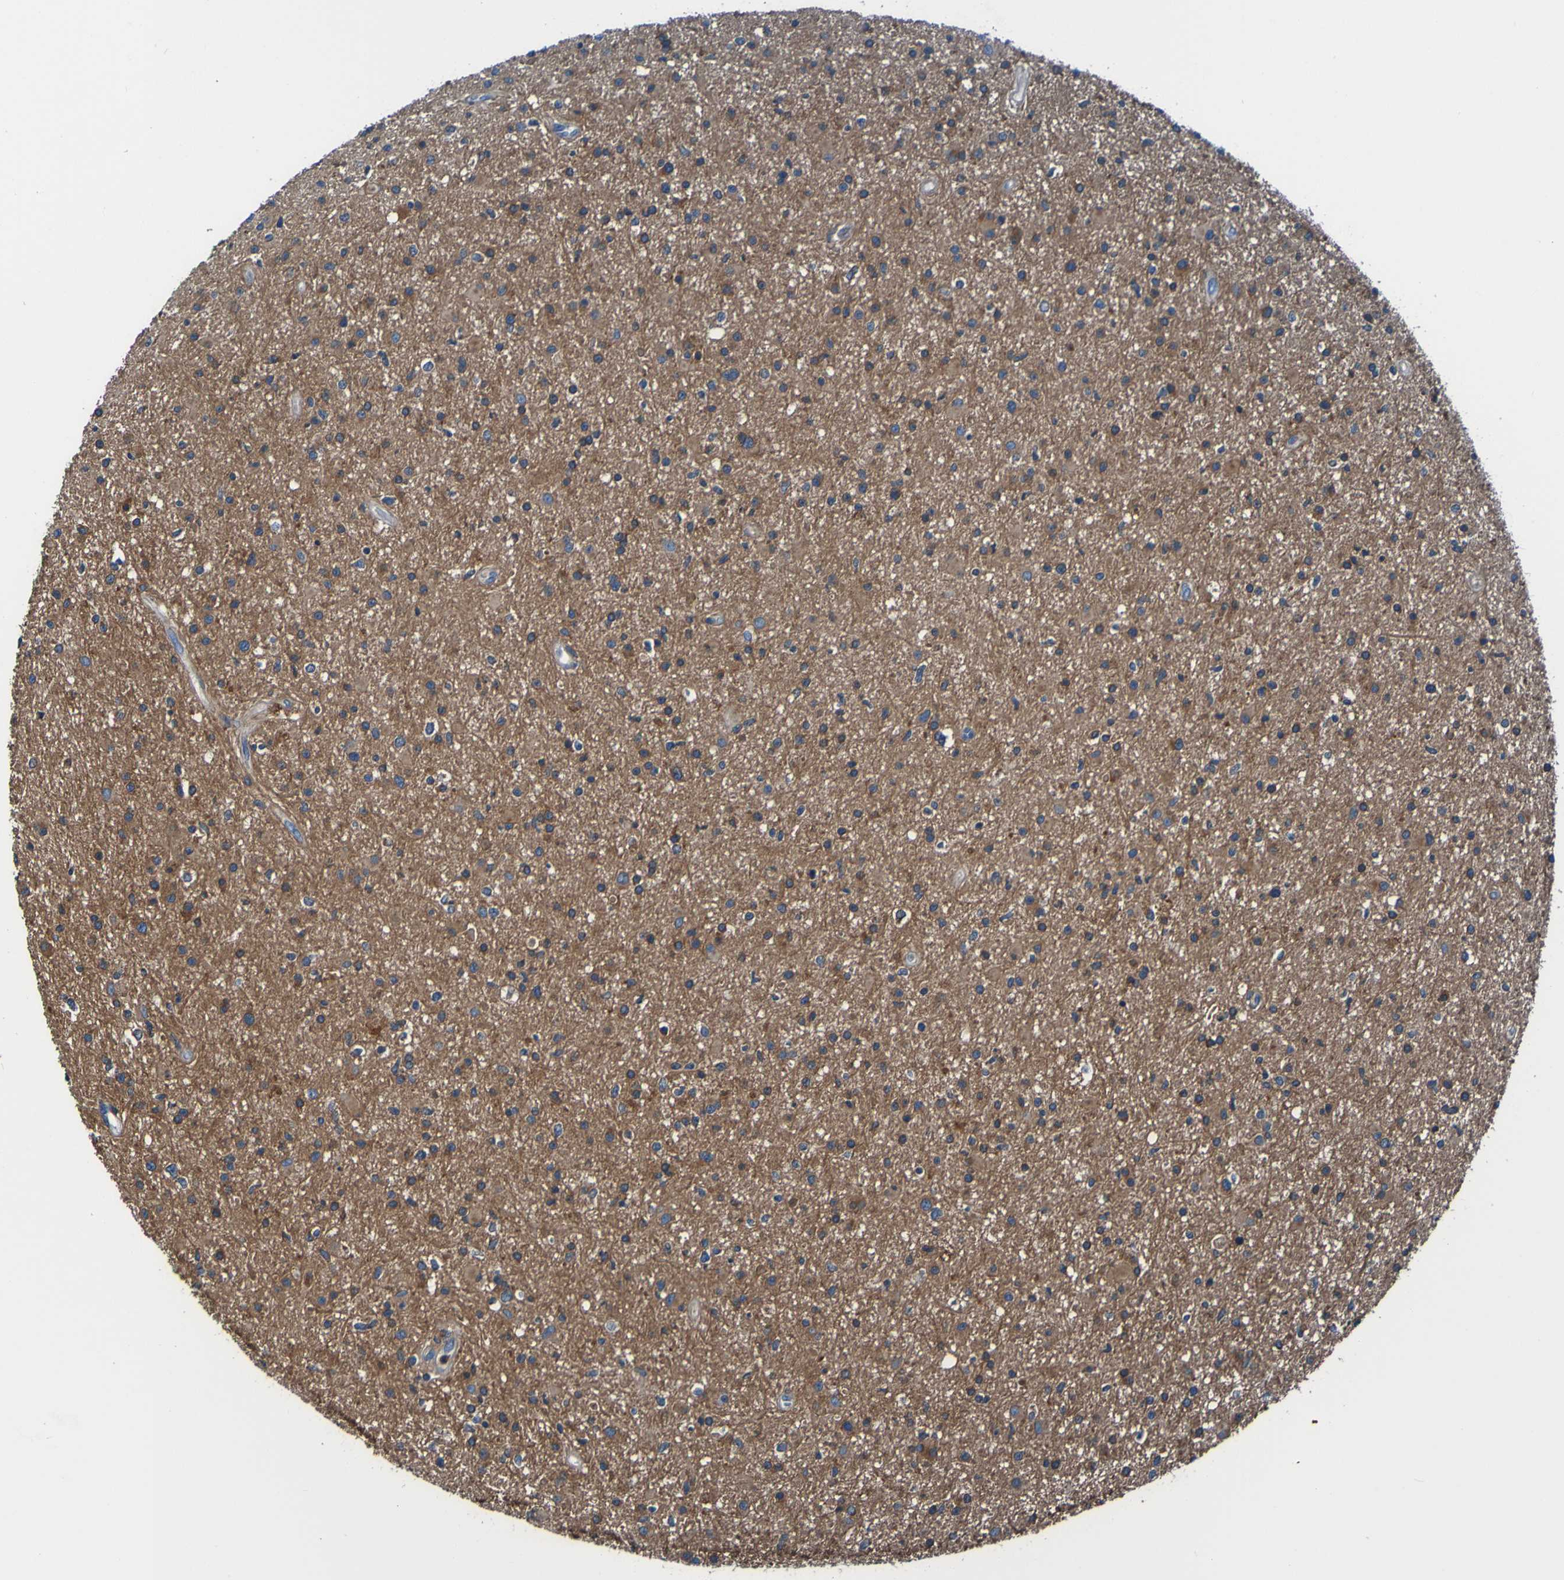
{"staining": {"intensity": "moderate", "quantity": ">75%", "location": "cytoplasmic/membranous"}, "tissue": "glioma", "cell_type": "Tumor cells", "image_type": "cancer", "snomed": [{"axis": "morphology", "description": "Glioma, malignant, High grade"}, {"axis": "topography", "description": "Brain"}], "caption": "A brown stain shows moderate cytoplasmic/membranous expression of a protein in human glioma tumor cells. (IHC, brightfield microscopy, high magnification).", "gene": "RAB5B", "patient": {"sex": "male", "age": 33}}